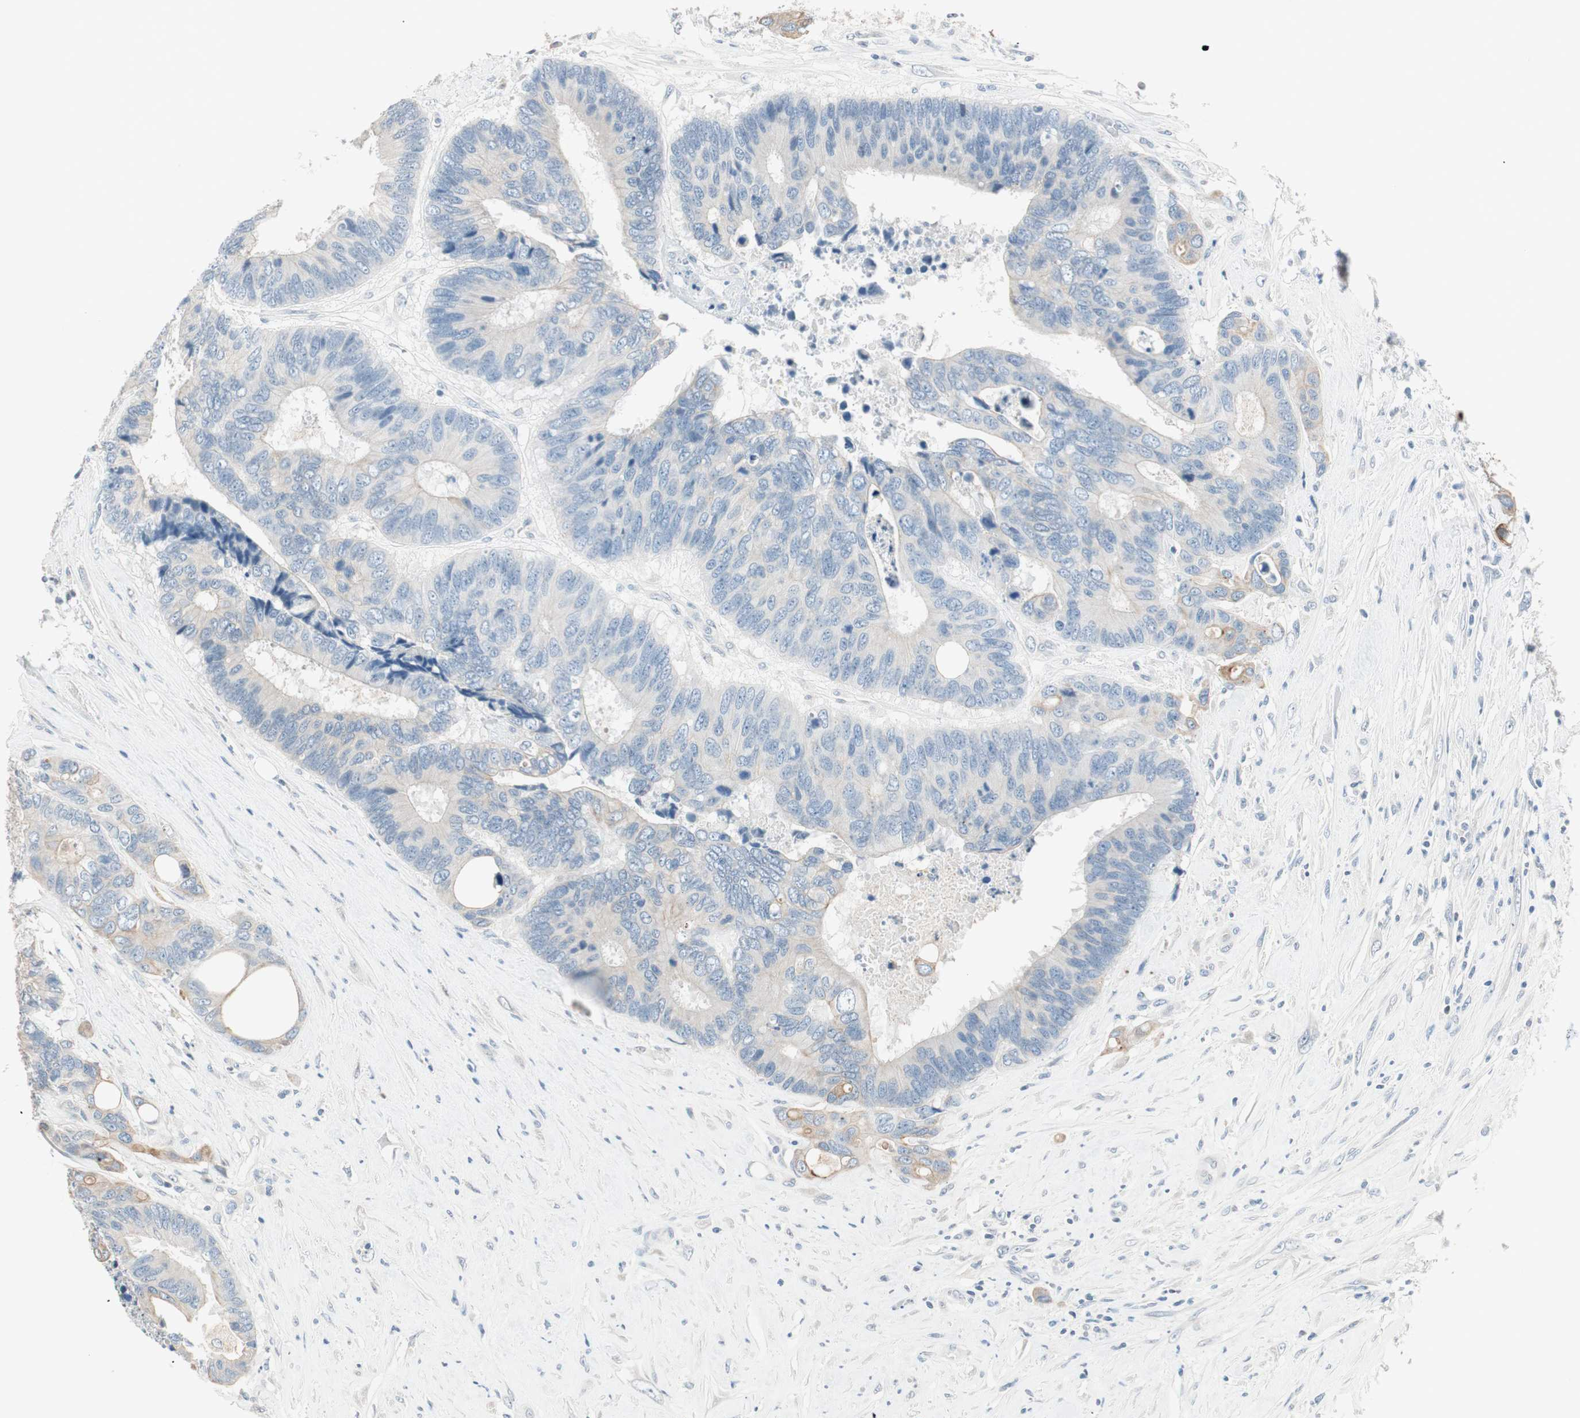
{"staining": {"intensity": "negative", "quantity": "none", "location": "none"}, "tissue": "colorectal cancer", "cell_type": "Tumor cells", "image_type": "cancer", "snomed": [{"axis": "morphology", "description": "Adenocarcinoma, NOS"}, {"axis": "topography", "description": "Rectum"}], "caption": "Immunohistochemical staining of human colorectal cancer (adenocarcinoma) exhibits no significant staining in tumor cells.", "gene": "GNAO1", "patient": {"sex": "male", "age": 55}}